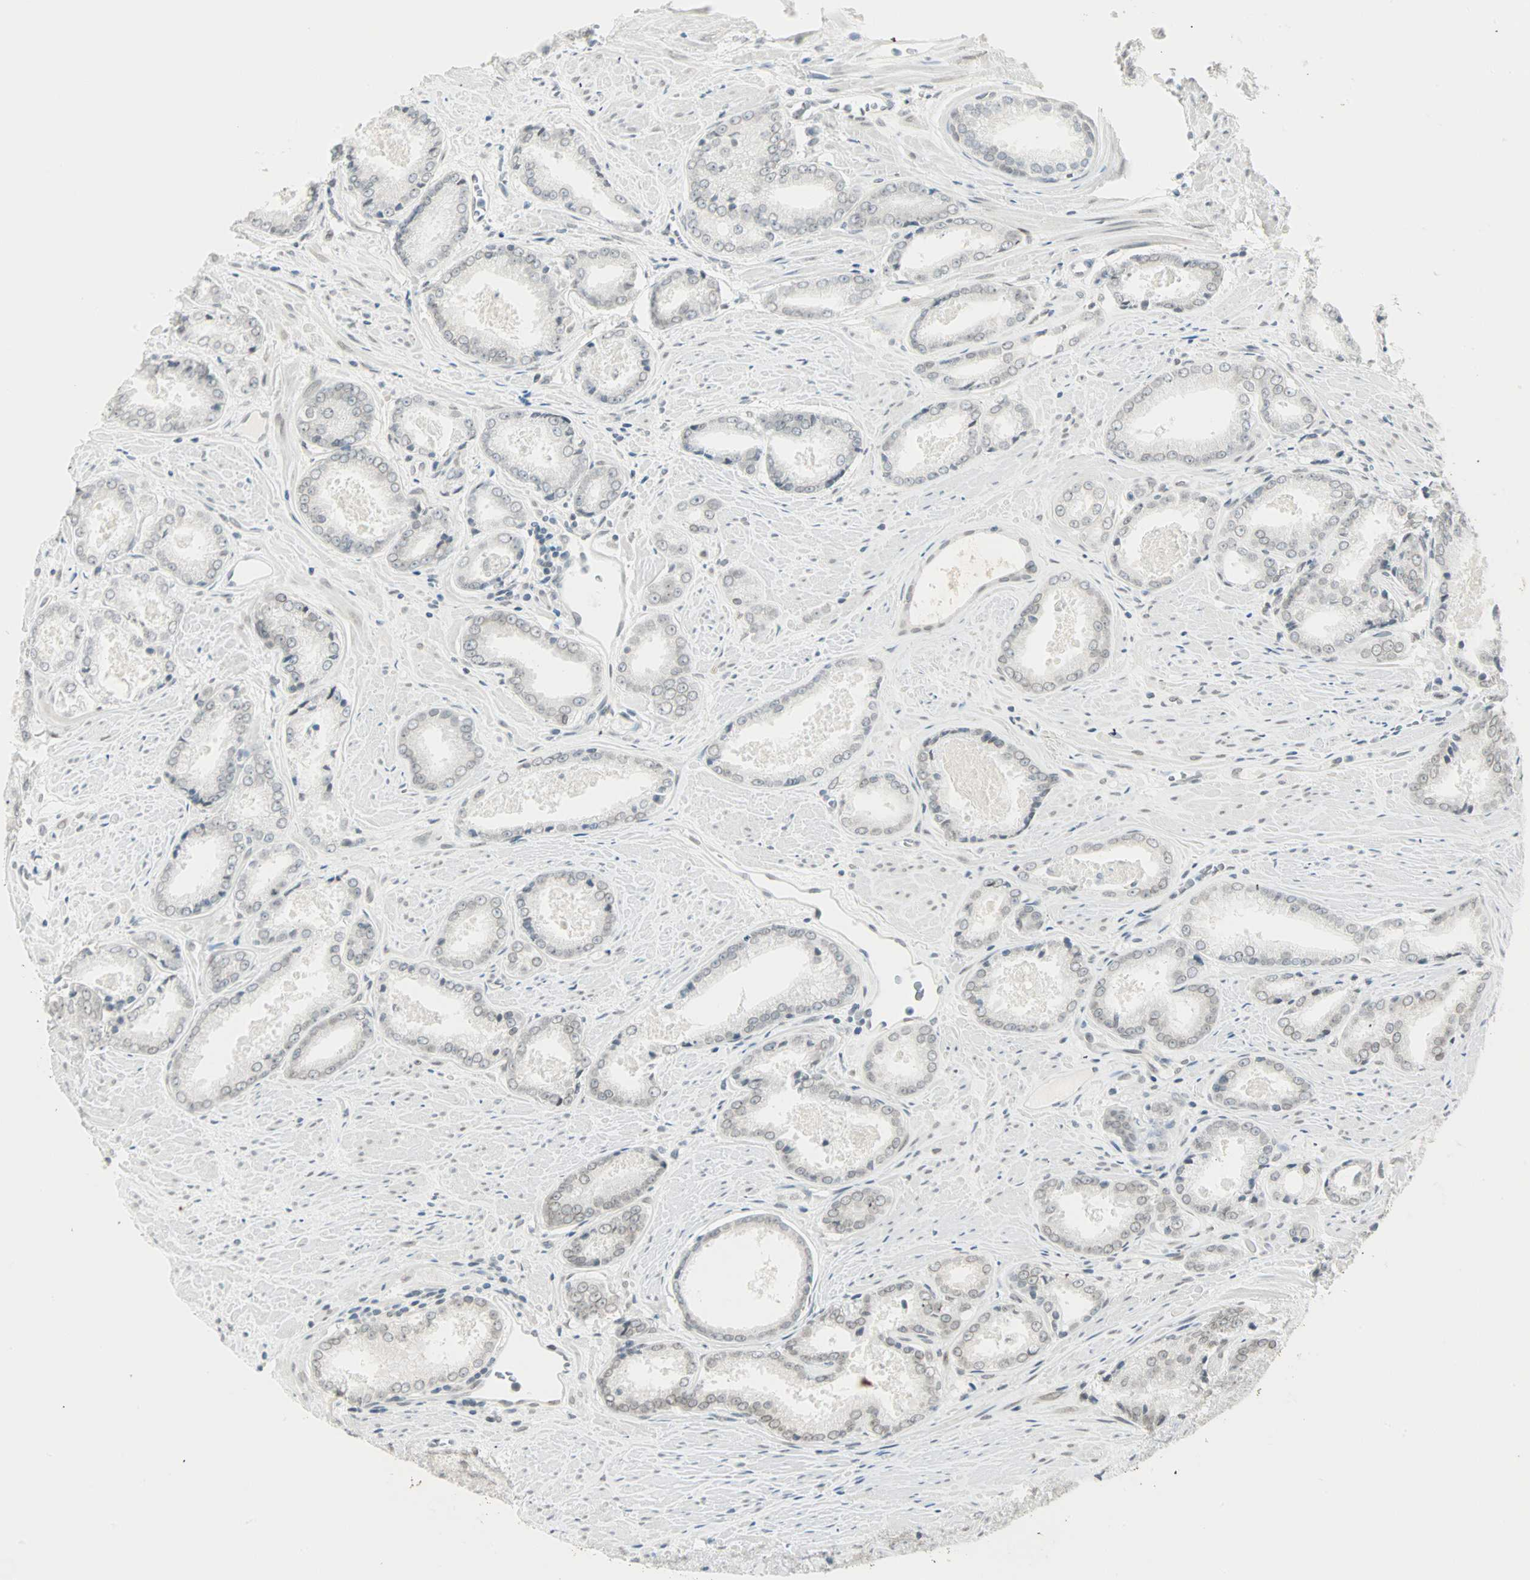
{"staining": {"intensity": "negative", "quantity": "none", "location": "none"}, "tissue": "prostate cancer", "cell_type": "Tumor cells", "image_type": "cancer", "snomed": [{"axis": "morphology", "description": "Adenocarcinoma, Low grade"}, {"axis": "topography", "description": "Prostate"}], "caption": "DAB immunohistochemical staining of human prostate cancer reveals no significant staining in tumor cells. (Brightfield microscopy of DAB (3,3'-diaminobenzidine) immunohistochemistry (IHC) at high magnification).", "gene": "BCAN", "patient": {"sex": "male", "age": 64}}